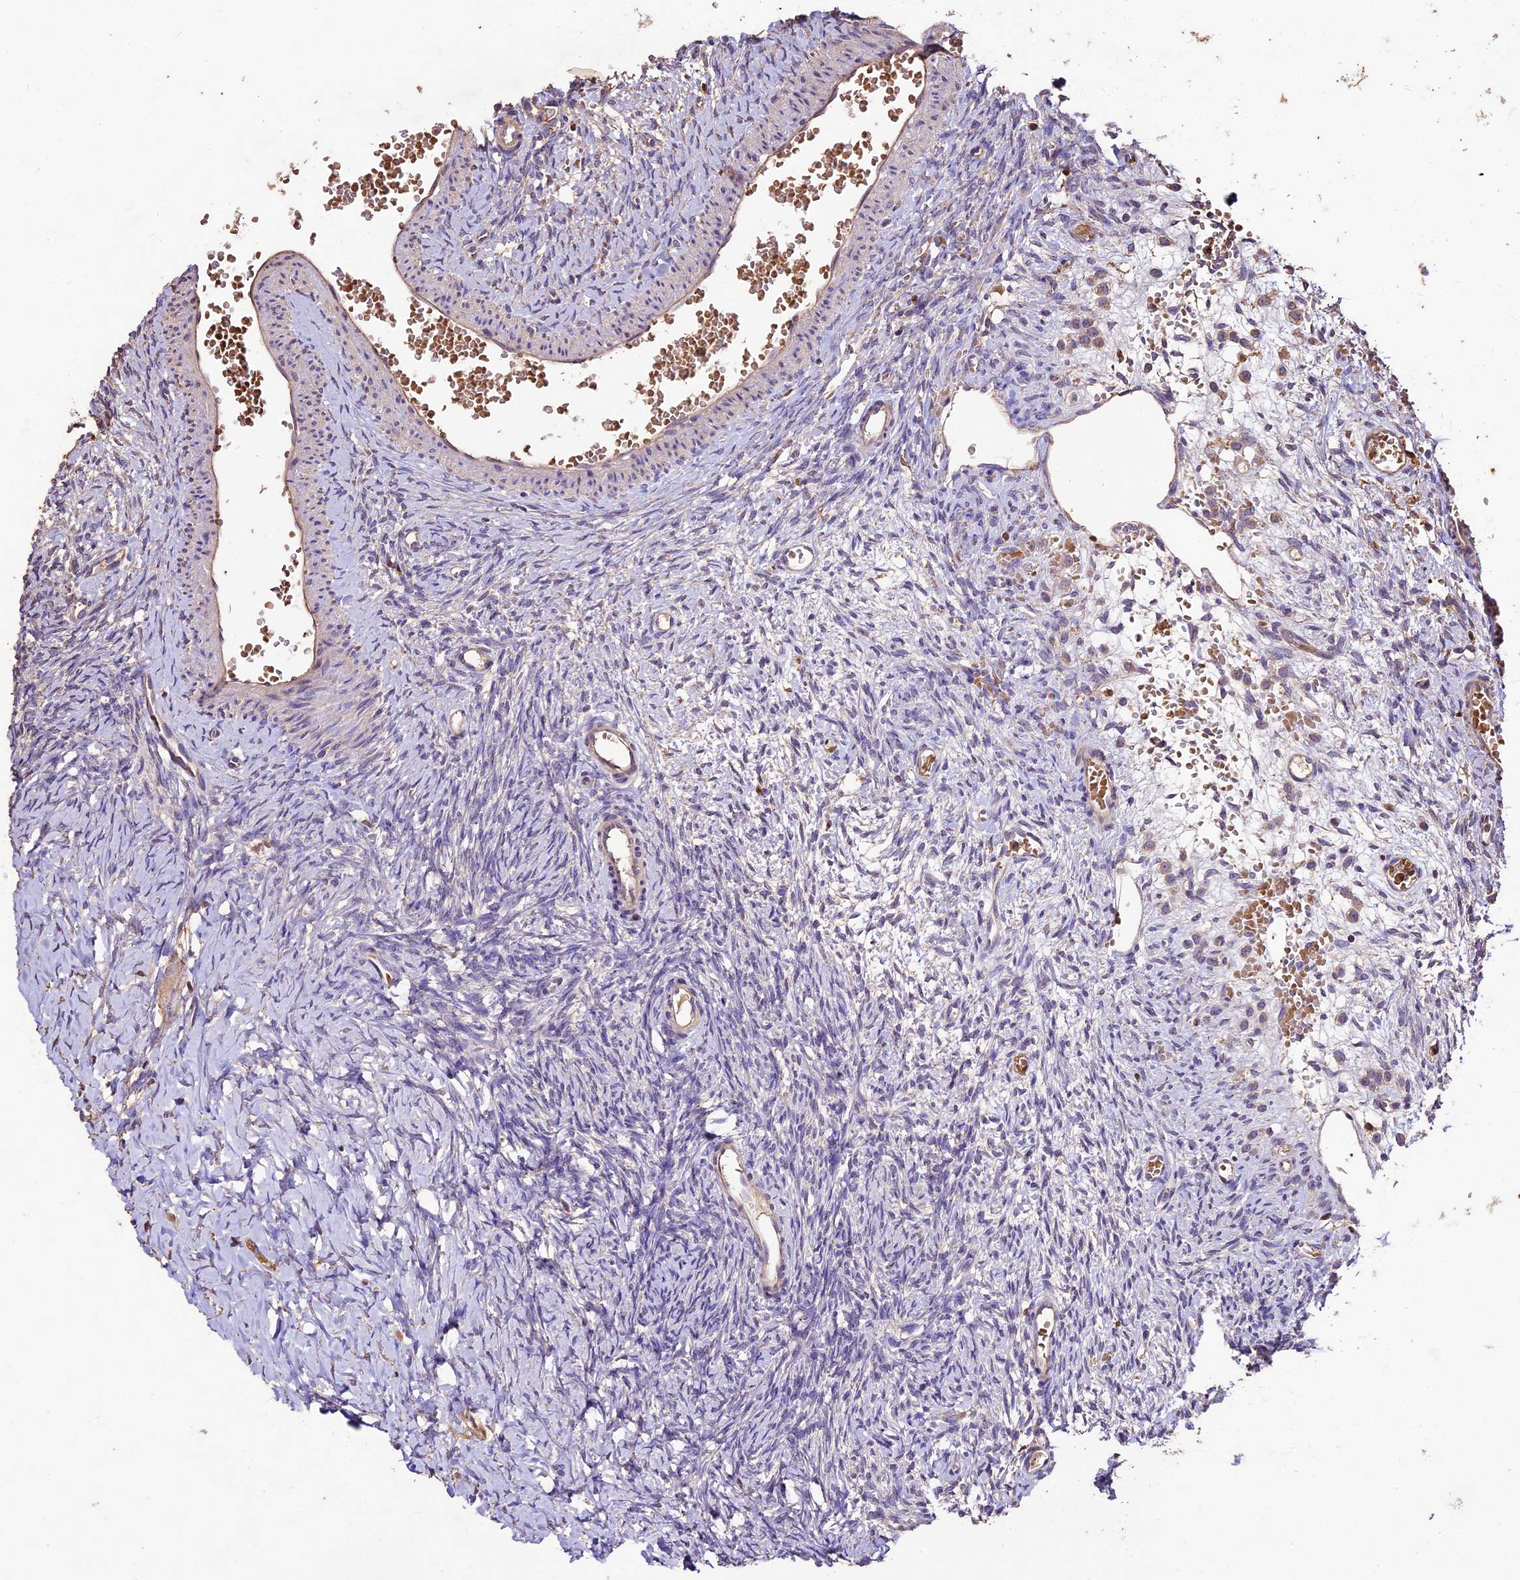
{"staining": {"intensity": "negative", "quantity": "none", "location": "none"}, "tissue": "ovary", "cell_type": "Ovarian stroma cells", "image_type": "normal", "snomed": [{"axis": "morphology", "description": "Normal tissue, NOS"}, {"axis": "topography", "description": "Ovary"}], "caption": "The histopathology image shows no significant staining in ovarian stroma cells of ovary. The staining was performed using DAB to visualize the protein expression in brown, while the nuclei were stained in blue with hematoxylin (Magnification: 20x).", "gene": "CRLF1", "patient": {"sex": "female", "age": 39}}